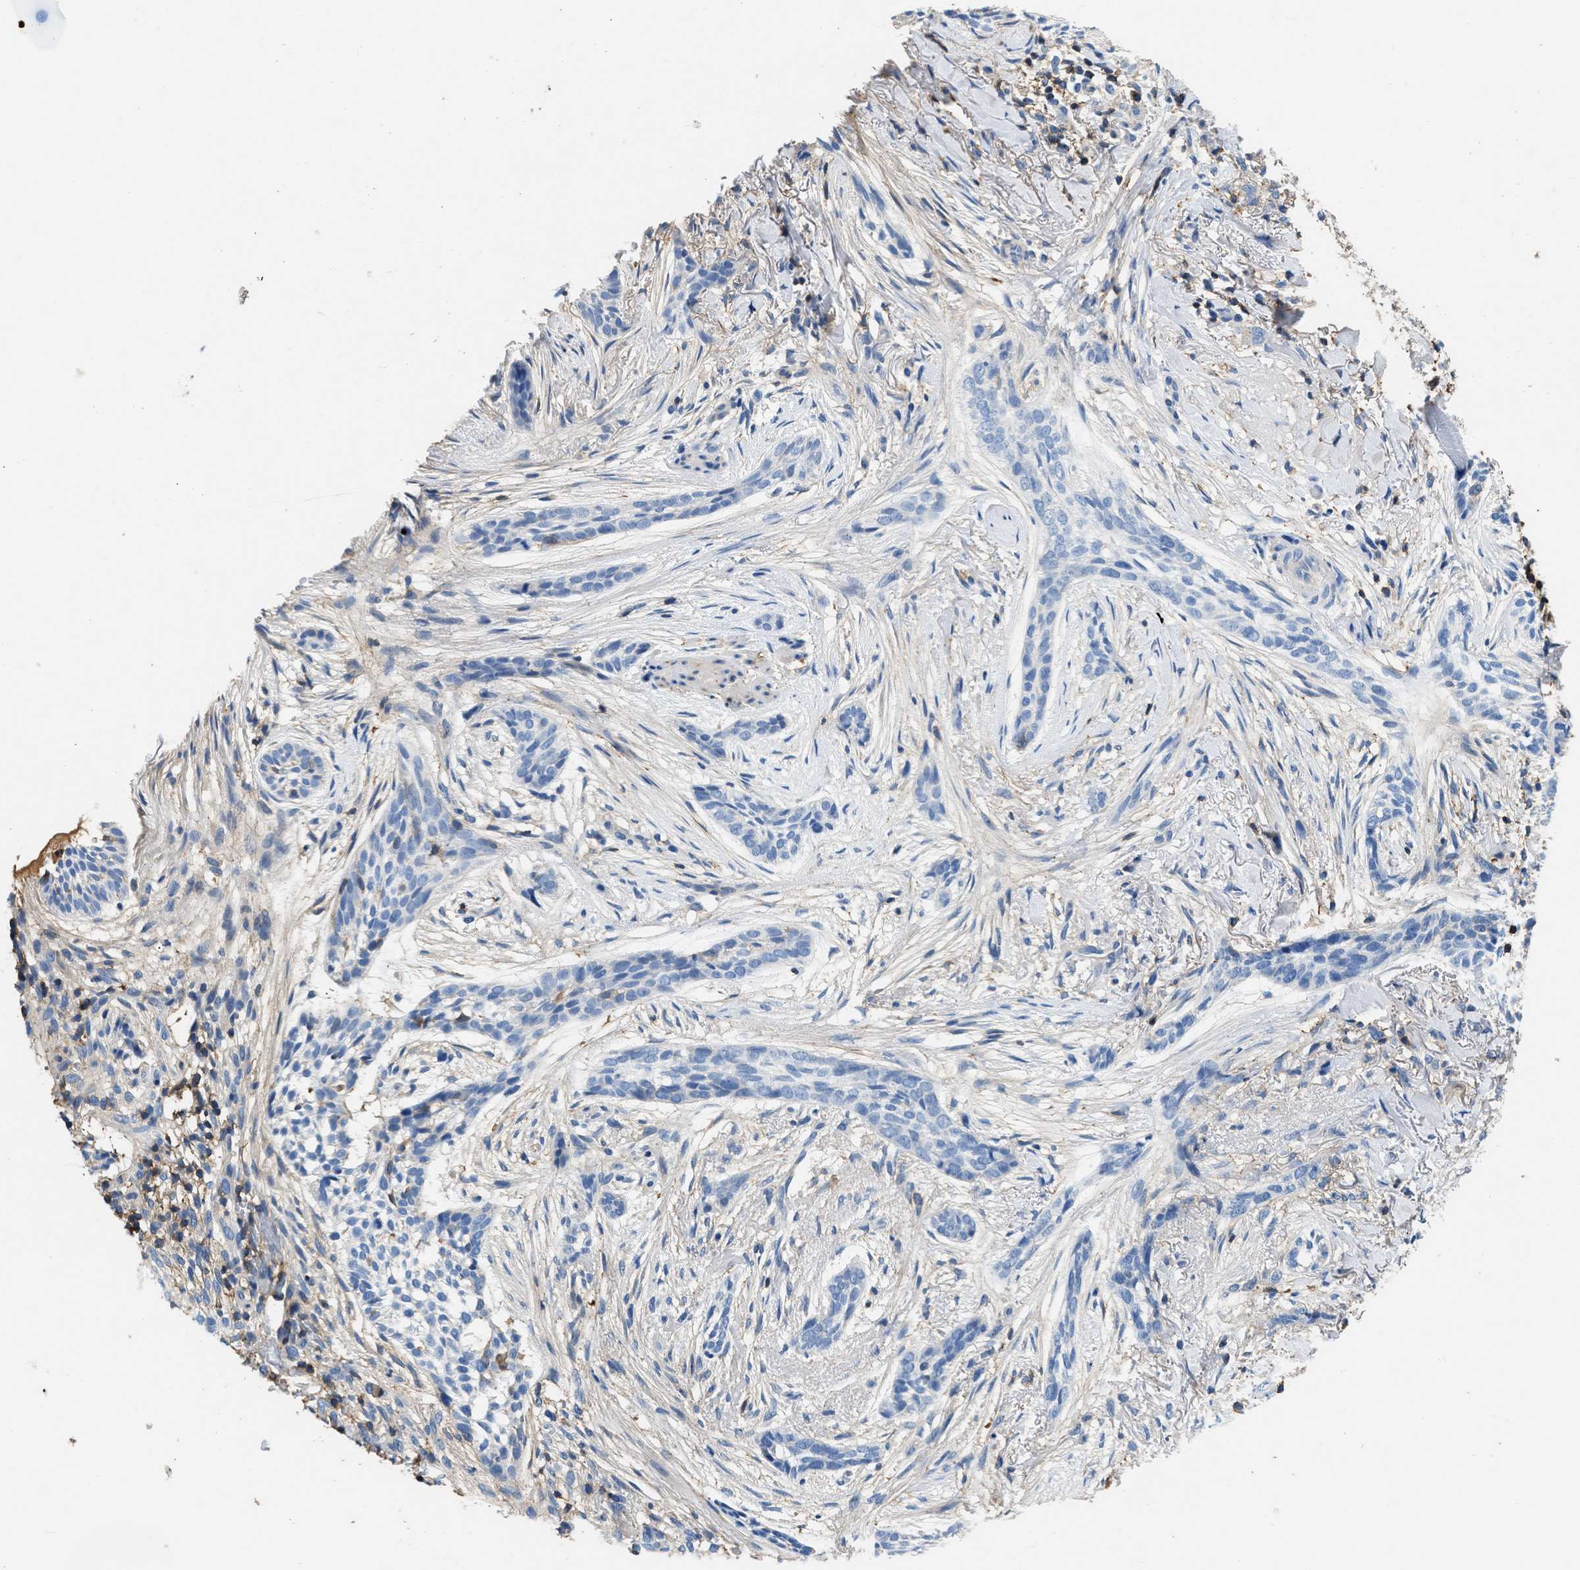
{"staining": {"intensity": "negative", "quantity": "none", "location": "none"}, "tissue": "skin cancer", "cell_type": "Tumor cells", "image_type": "cancer", "snomed": [{"axis": "morphology", "description": "Basal cell carcinoma"}, {"axis": "topography", "description": "Skin"}], "caption": "Immunohistochemical staining of skin cancer exhibits no significant expression in tumor cells. (DAB IHC, high magnification).", "gene": "KCNQ4", "patient": {"sex": "female", "age": 88}}